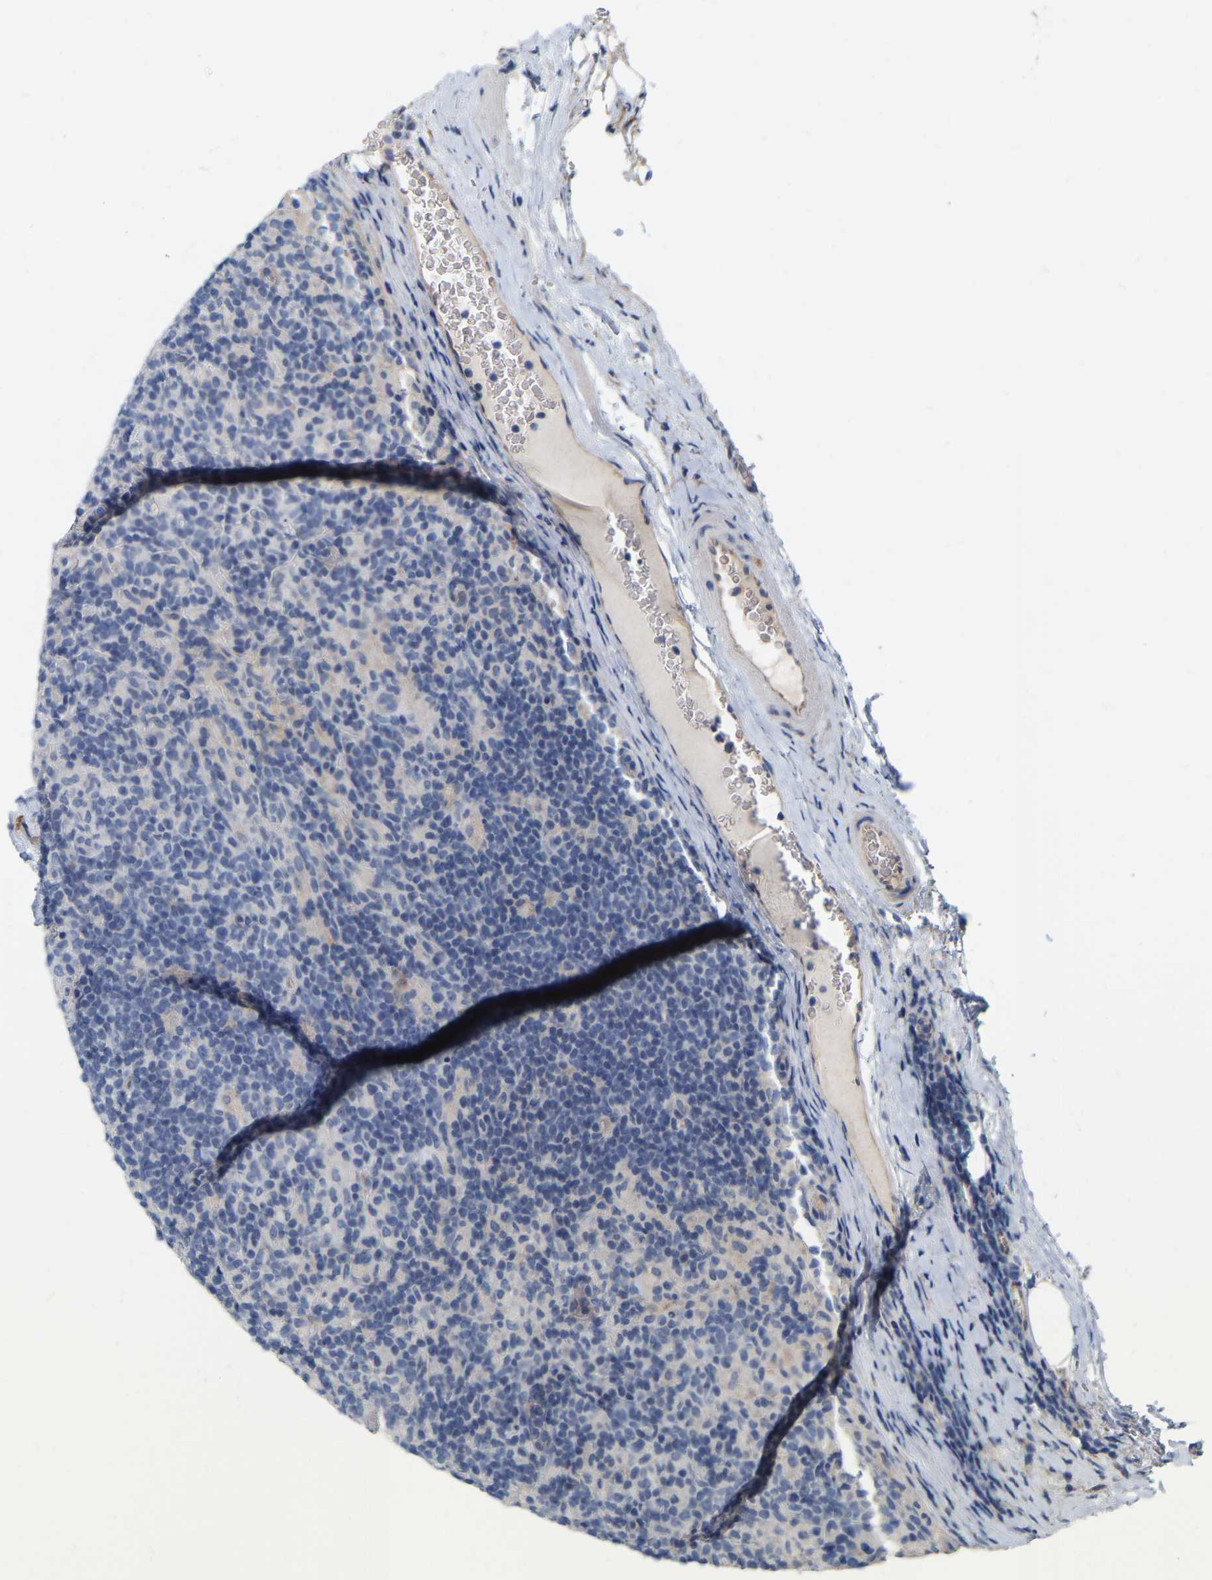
{"staining": {"intensity": "negative", "quantity": "none", "location": "none"}, "tissue": "lymphoma", "cell_type": "Tumor cells", "image_type": "cancer", "snomed": [{"axis": "morphology", "description": "Hodgkin's disease, NOS"}, {"axis": "topography", "description": "Lymph node"}], "caption": "A high-resolution histopathology image shows immunohistochemistry staining of lymphoma, which reveals no significant expression in tumor cells. The staining is performed using DAB (3,3'-diaminobenzidine) brown chromogen with nuclei counter-stained in using hematoxylin.", "gene": "SSH1", "patient": {"sex": "male", "age": 70}}